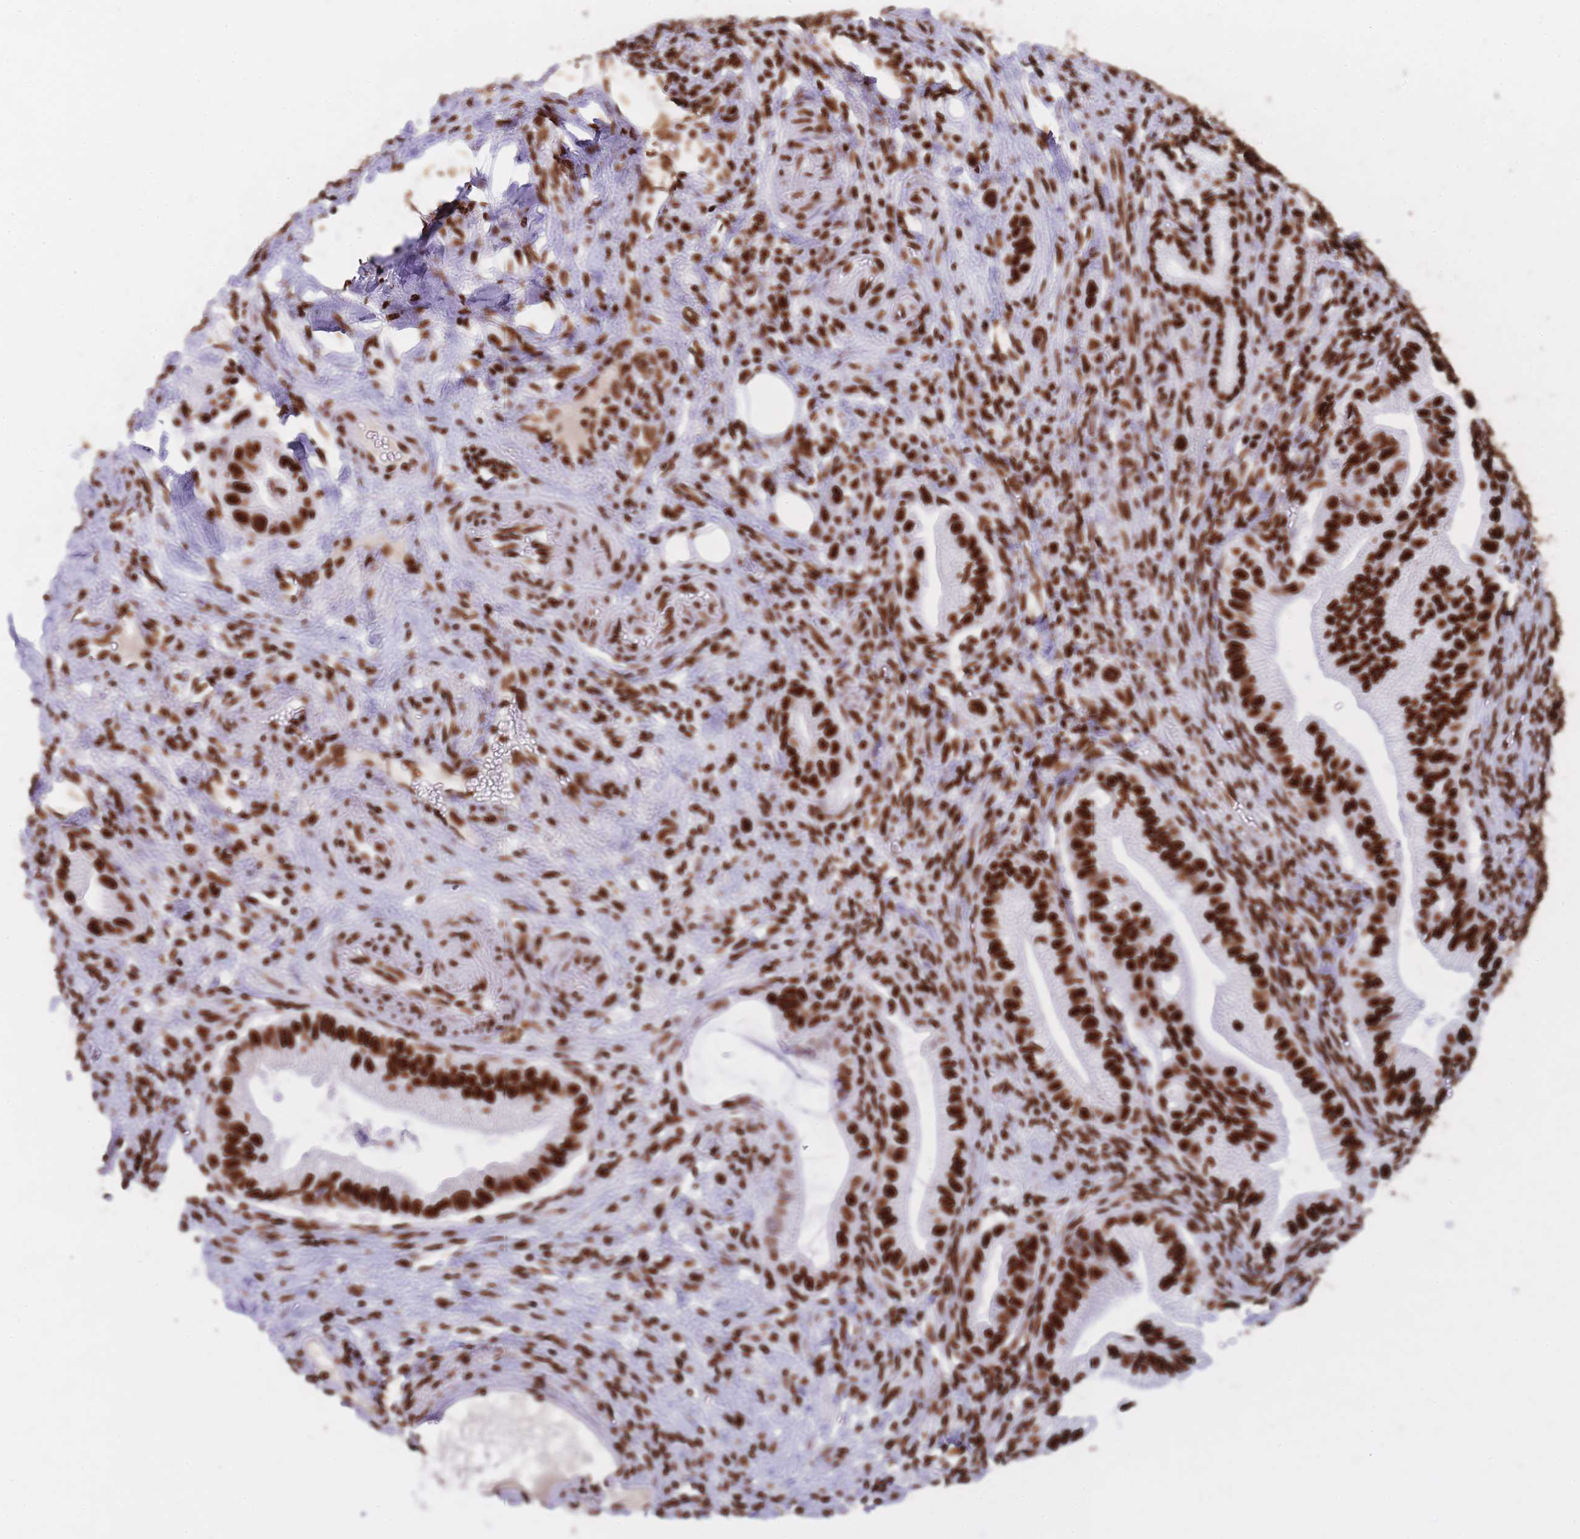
{"staining": {"intensity": "strong", "quantity": ">75%", "location": "nuclear"}, "tissue": "pancreatic cancer", "cell_type": "Tumor cells", "image_type": "cancer", "snomed": [{"axis": "morphology", "description": "Adenocarcinoma, NOS"}, {"axis": "topography", "description": "Pancreas"}], "caption": "High-power microscopy captured an IHC micrograph of pancreatic cancer, revealing strong nuclear staining in approximately >75% of tumor cells. (Stains: DAB (3,3'-diaminobenzidine) in brown, nuclei in blue, Microscopy: brightfield microscopy at high magnification).", "gene": "HNRNPUL1", "patient": {"sex": "male", "age": 70}}